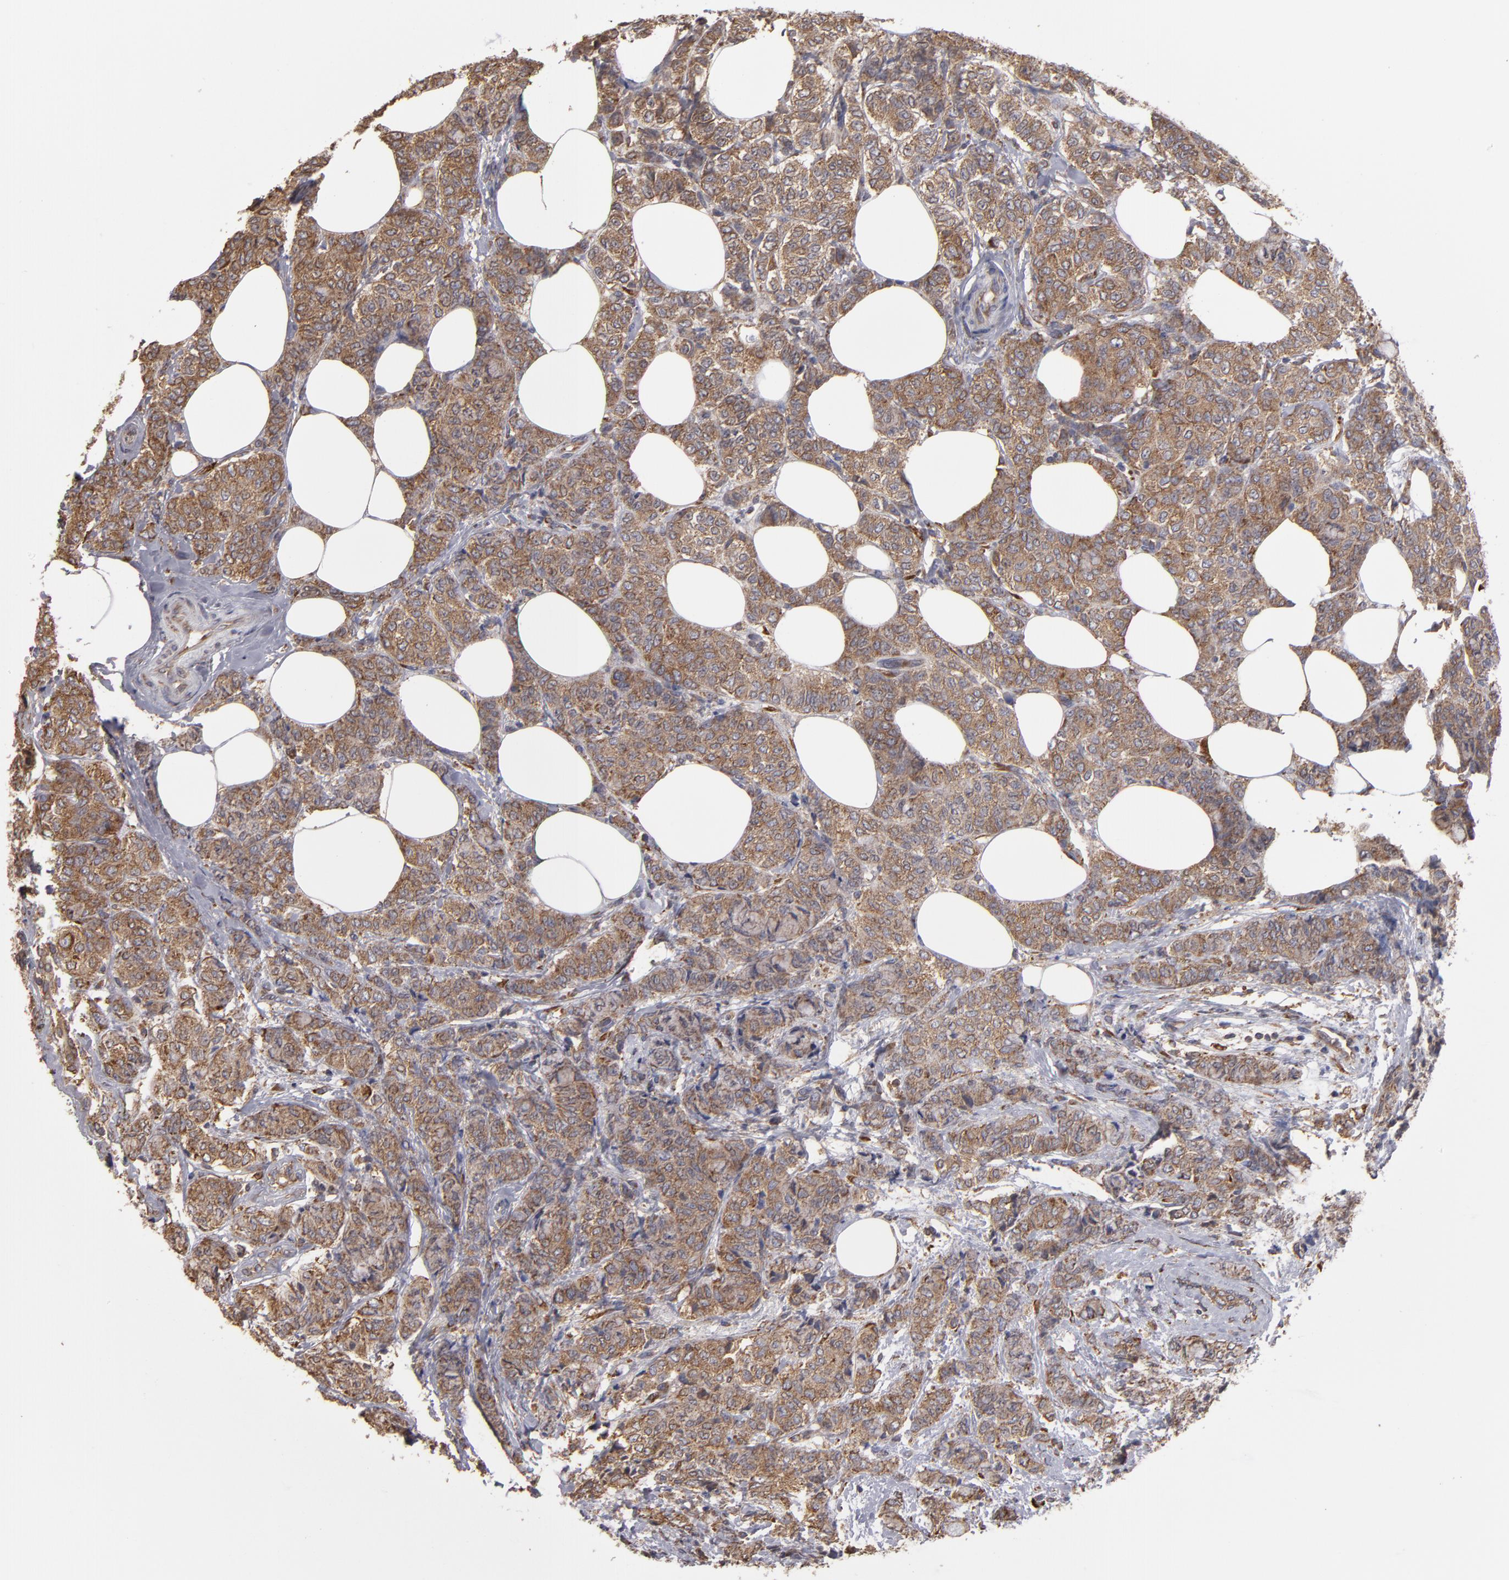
{"staining": {"intensity": "moderate", "quantity": ">75%", "location": "cytoplasmic/membranous"}, "tissue": "breast cancer", "cell_type": "Tumor cells", "image_type": "cancer", "snomed": [{"axis": "morphology", "description": "Lobular carcinoma"}, {"axis": "topography", "description": "Breast"}], "caption": "Tumor cells demonstrate medium levels of moderate cytoplasmic/membranous positivity in approximately >75% of cells in human lobular carcinoma (breast).", "gene": "SND1", "patient": {"sex": "female", "age": 60}}